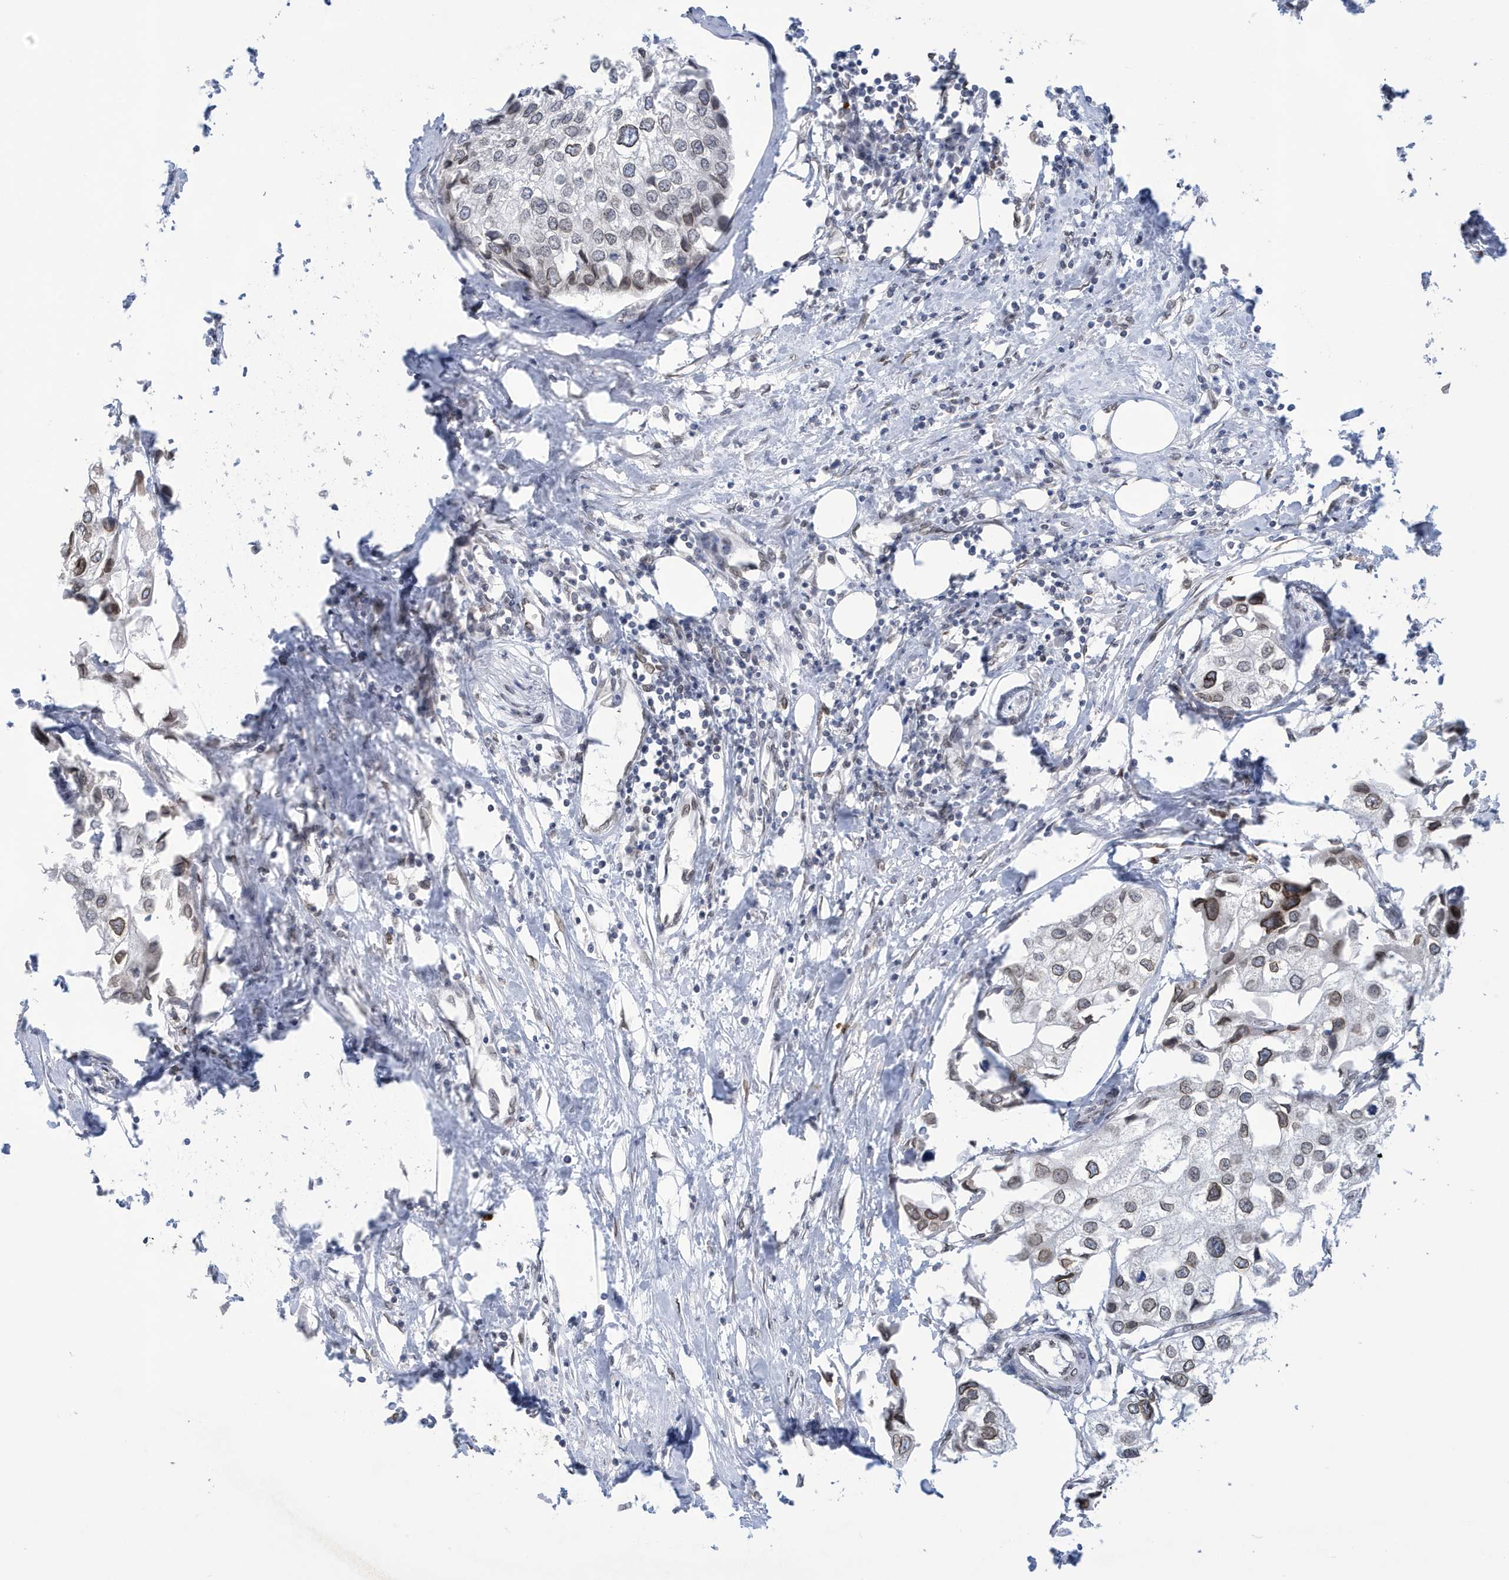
{"staining": {"intensity": "weak", "quantity": ">75%", "location": "cytoplasmic/membranous,nuclear"}, "tissue": "urothelial cancer", "cell_type": "Tumor cells", "image_type": "cancer", "snomed": [{"axis": "morphology", "description": "Urothelial carcinoma, High grade"}, {"axis": "topography", "description": "Urinary bladder"}], "caption": "DAB immunohistochemical staining of human urothelial cancer demonstrates weak cytoplasmic/membranous and nuclear protein expression in about >75% of tumor cells. The staining was performed using DAB to visualize the protein expression in brown, while the nuclei were stained in blue with hematoxylin (Magnification: 20x).", "gene": "PCYT1A", "patient": {"sex": "male", "age": 64}}